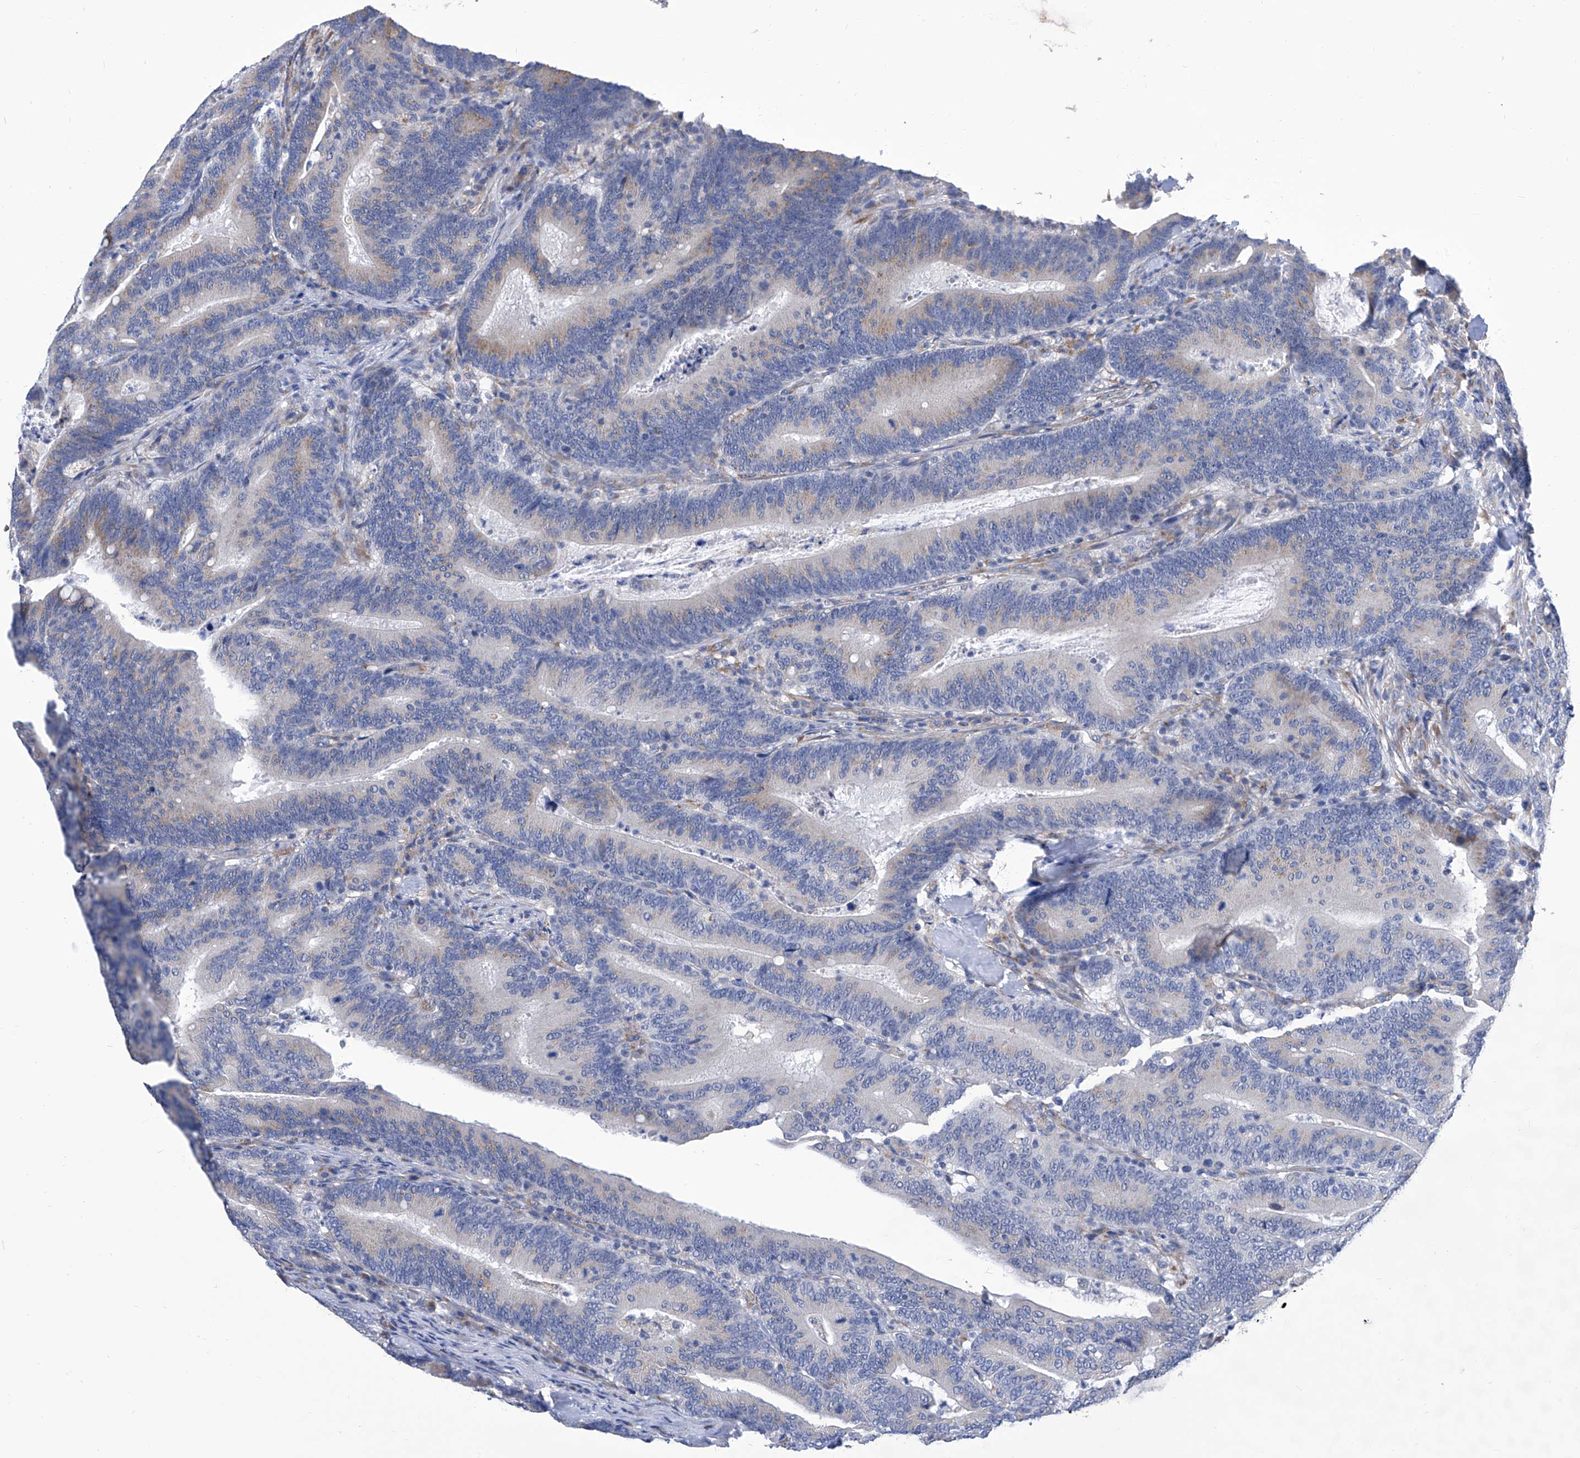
{"staining": {"intensity": "weak", "quantity": "<25%", "location": "cytoplasmic/membranous"}, "tissue": "colorectal cancer", "cell_type": "Tumor cells", "image_type": "cancer", "snomed": [{"axis": "morphology", "description": "Adenocarcinoma, NOS"}, {"axis": "topography", "description": "Colon"}], "caption": "Adenocarcinoma (colorectal) was stained to show a protein in brown. There is no significant positivity in tumor cells. The staining was performed using DAB (3,3'-diaminobenzidine) to visualize the protein expression in brown, while the nuclei were stained in blue with hematoxylin (Magnification: 20x).", "gene": "TJAP1", "patient": {"sex": "female", "age": 66}}